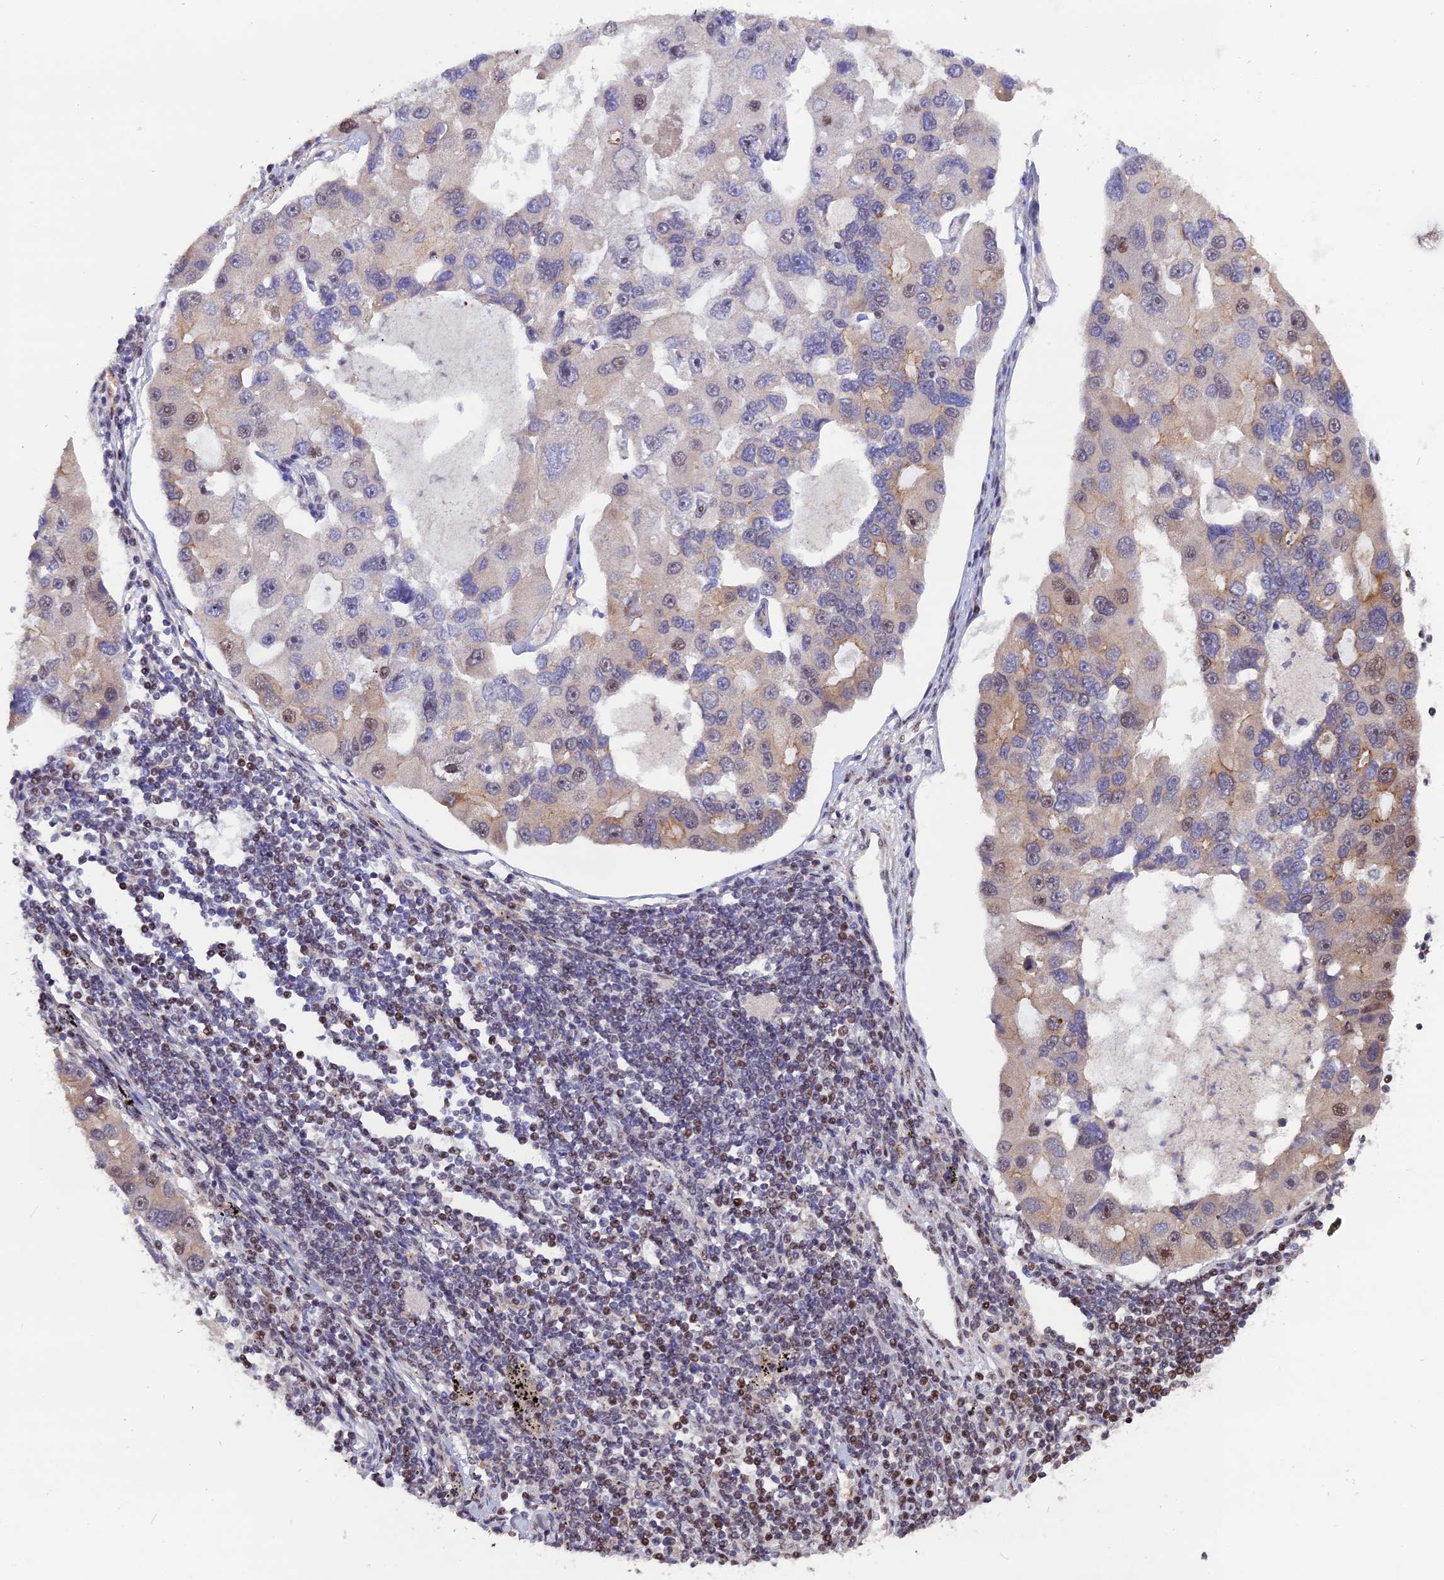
{"staining": {"intensity": "moderate", "quantity": "<25%", "location": "nuclear"}, "tissue": "lung cancer", "cell_type": "Tumor cells", "image_type": "cancer", "snomed": [{"axis": "morphology", "description": "Adenocarcinoma, NOS"}, {"axis": "topography", "description": "Lung"}], "caption": "Immunohistochemistry micrograph of lung adenocarcinoma stained for a protein (brown), which shows low levels of moderate nuclear staining in approximately <25% of tumor cells.", "gene": "ARL2", "patient": {"sex": "female", "age": 54}}